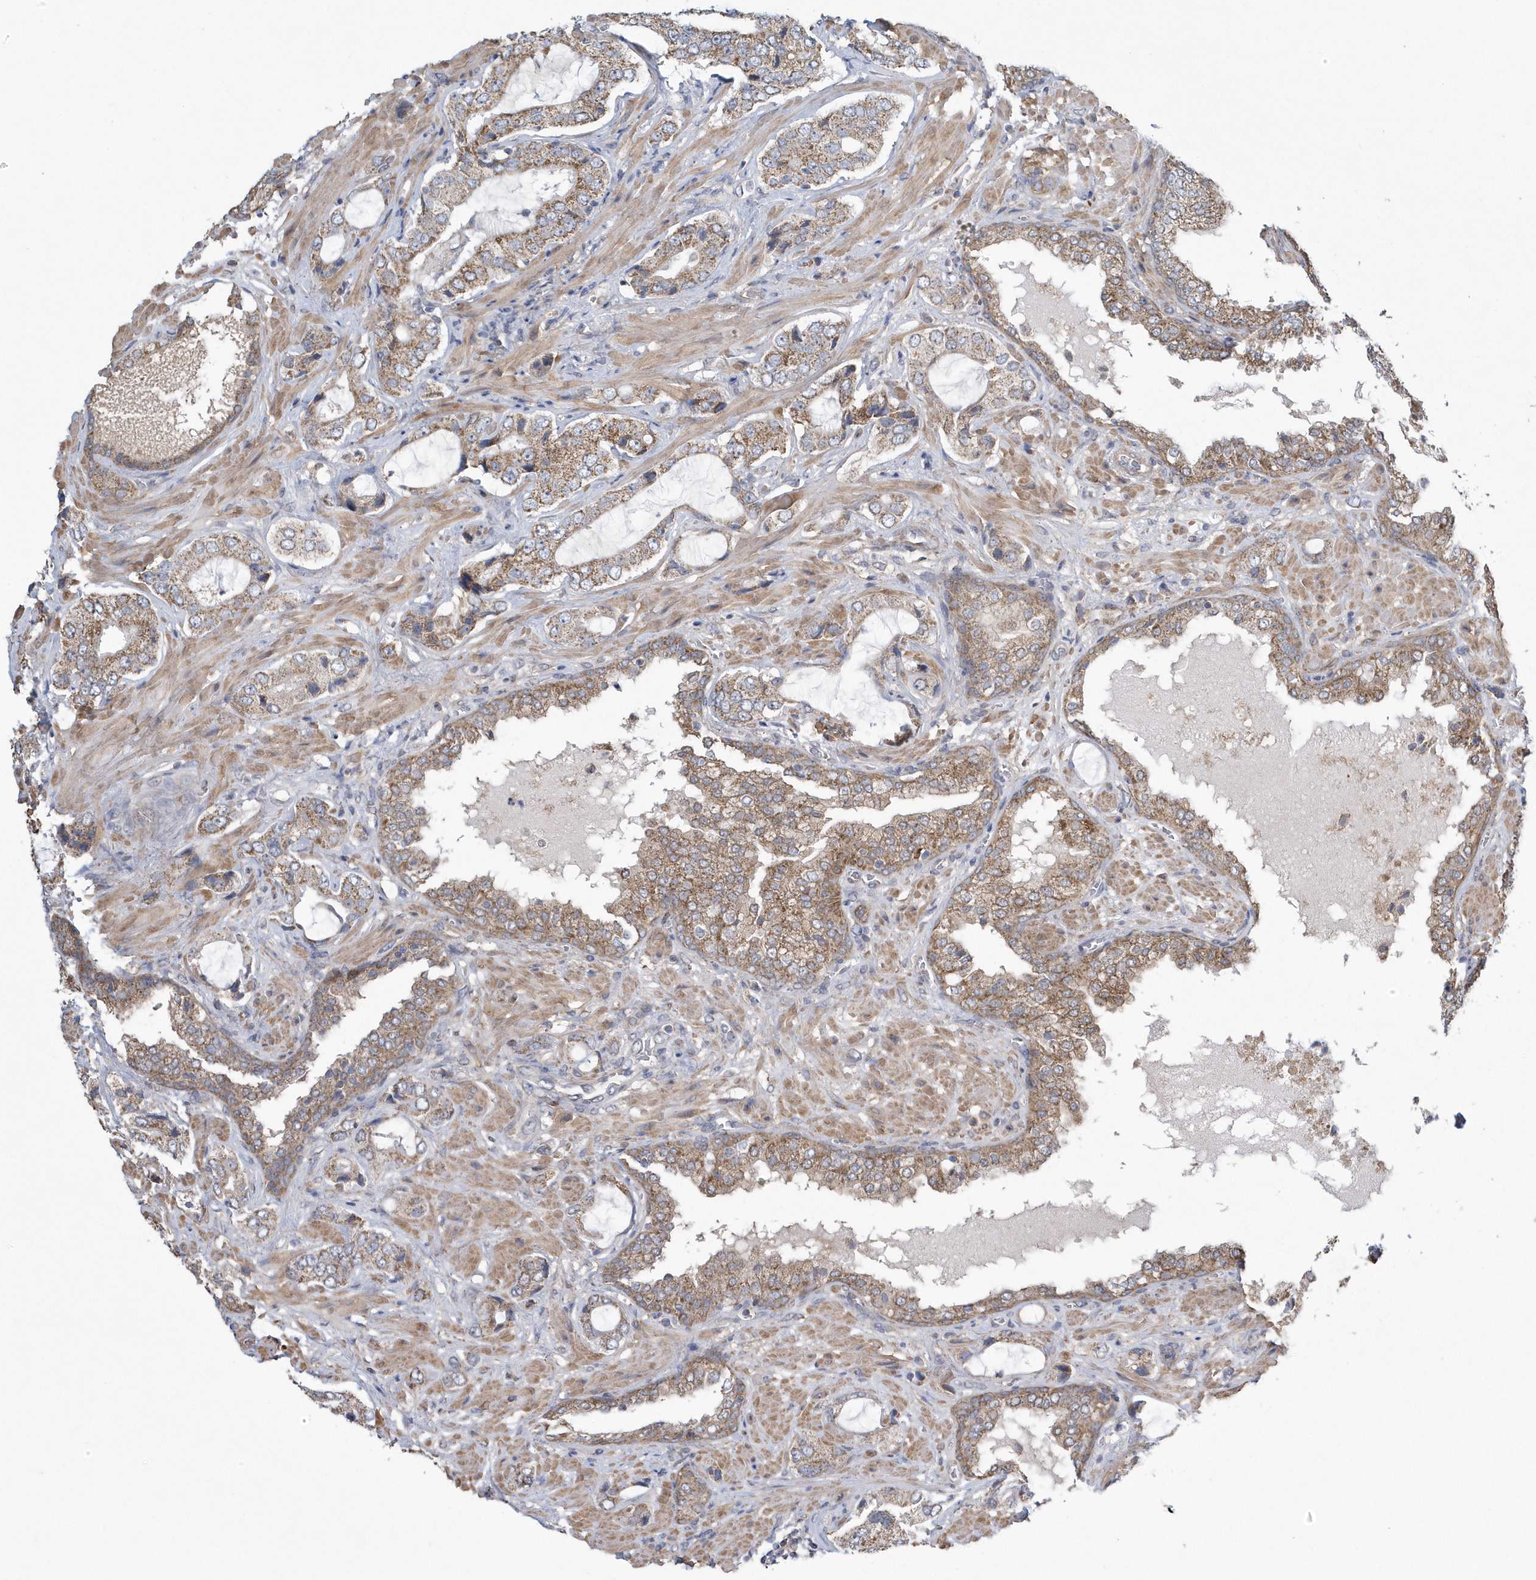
{"staining": {"intensity": "moderate", "quantity": ">75%", "location": "cytoplasmic/membranous"}, "tissue": "prostate cancer", "cell_type": "Tumor cells", "image_type": "cancer", "snomed": [{"axis": "morphology", "description": "Normal tissue, NOS"}, {"axis": "morphology", "description": "Adenocarcinoma, High grade"}, {"axis": "topography", "description": "Prostate"}, {"axis": "topography", "description": "Peripheral nerve tissue"}], "caption": "The immunohistochemical stain shows moderate cytoplasmic/membranous expression in tumor cells of prostate cancer (high-grade adenocarcinoma) tissue.", "gene": "SLX9", "patient": {"sex": "male", "age": 59}}